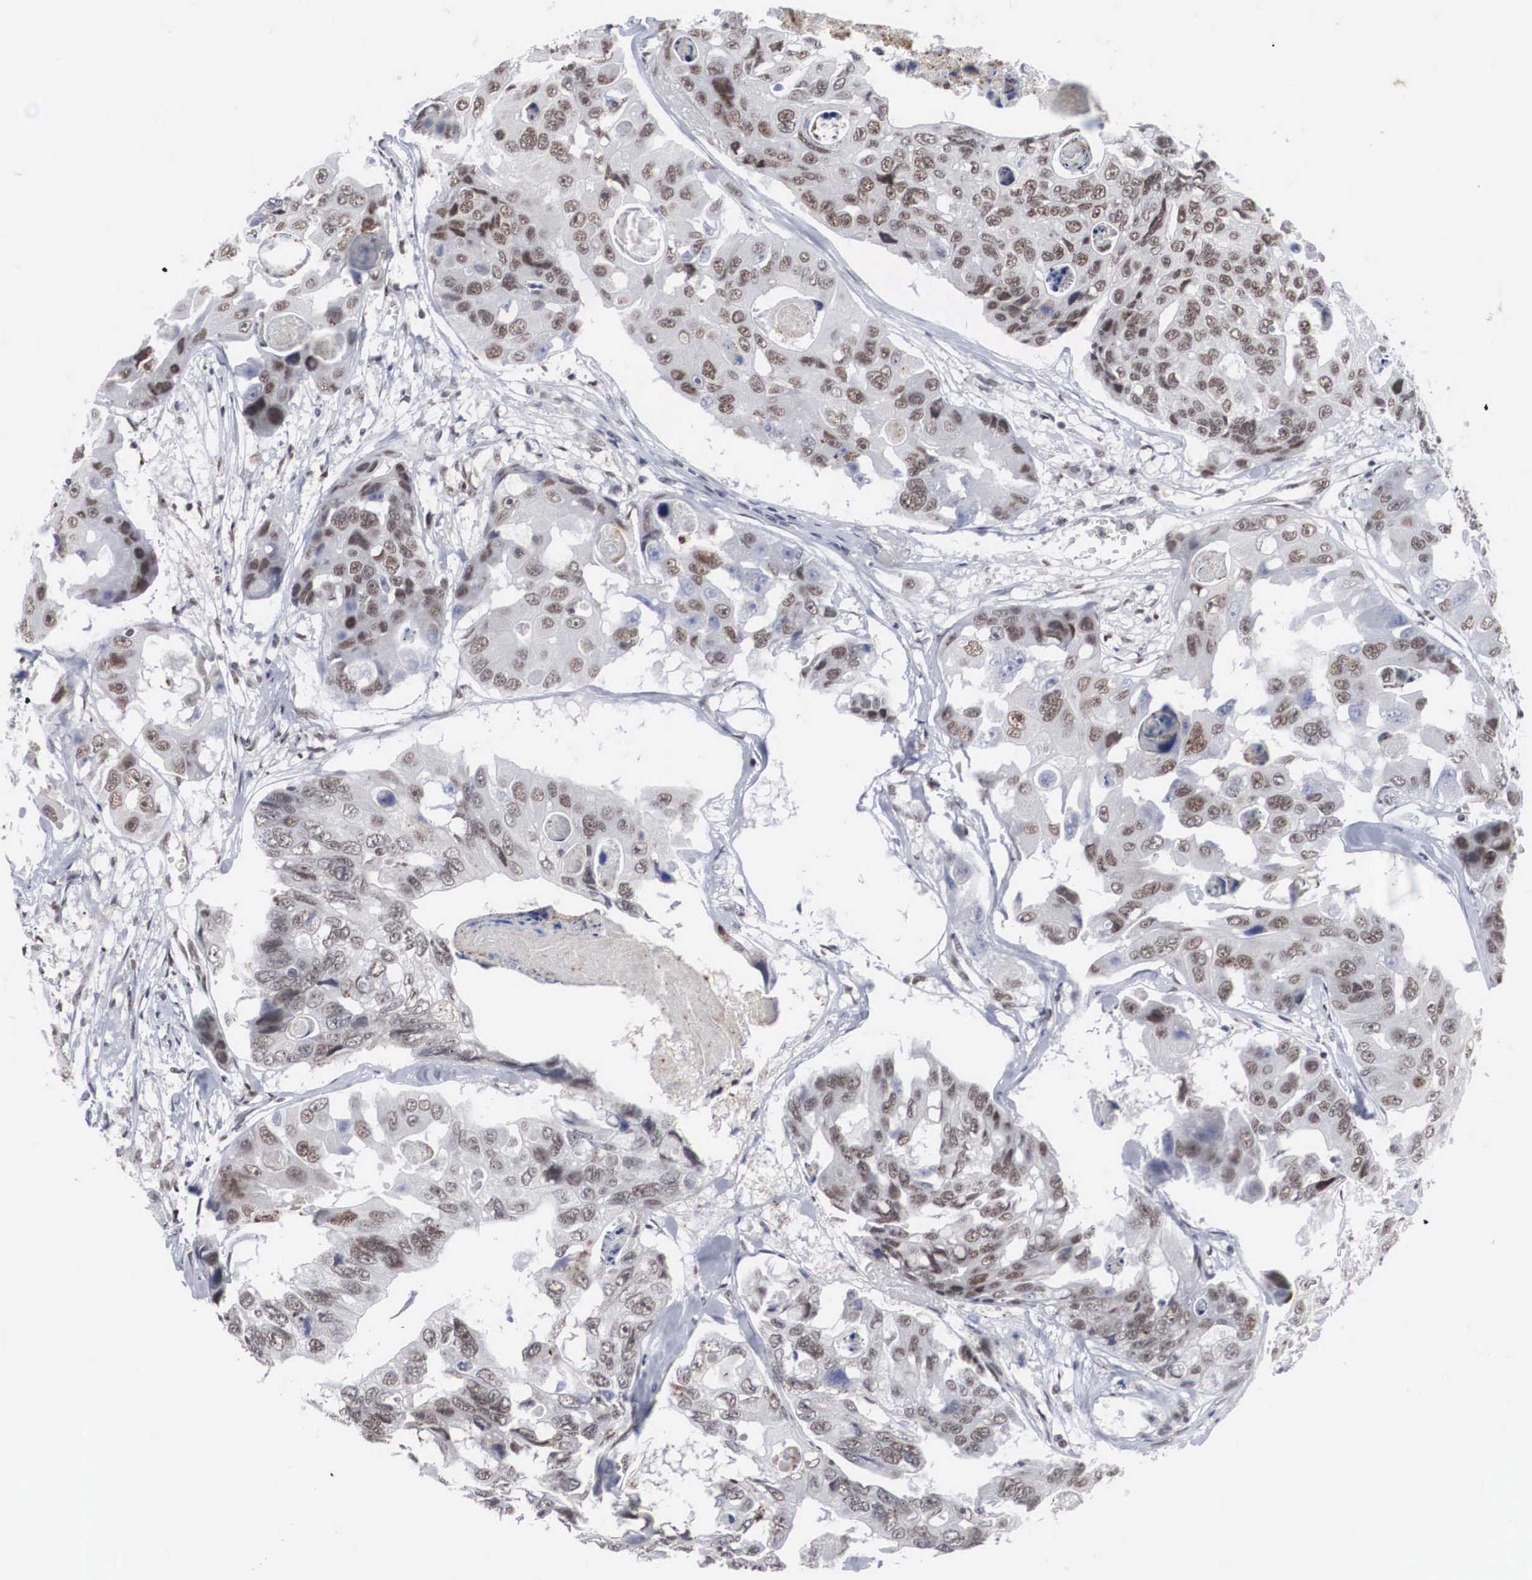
{"staining": {"intensity": "weak", "quantity": "25%-75%", "location": "nuclear"}, "tissue": "colorectal cancer", "cell_type": "Tumor cells", "image_type": "cancer", "snomed": [{"axis": "morphology", "description": "Adenocarcinoma, NOS"}, {"axis": "topography", "description": "Colon"}], "caption": "A low amount of weak nuclear positivity is present in about 25%-75% of tumor cells in adenocarcinoma (colorectal) tissue. (IHC, brightfield microscopy, high magnification).", "gene": "AUTS2", "patient": {"sex": "female", "age": 86}}